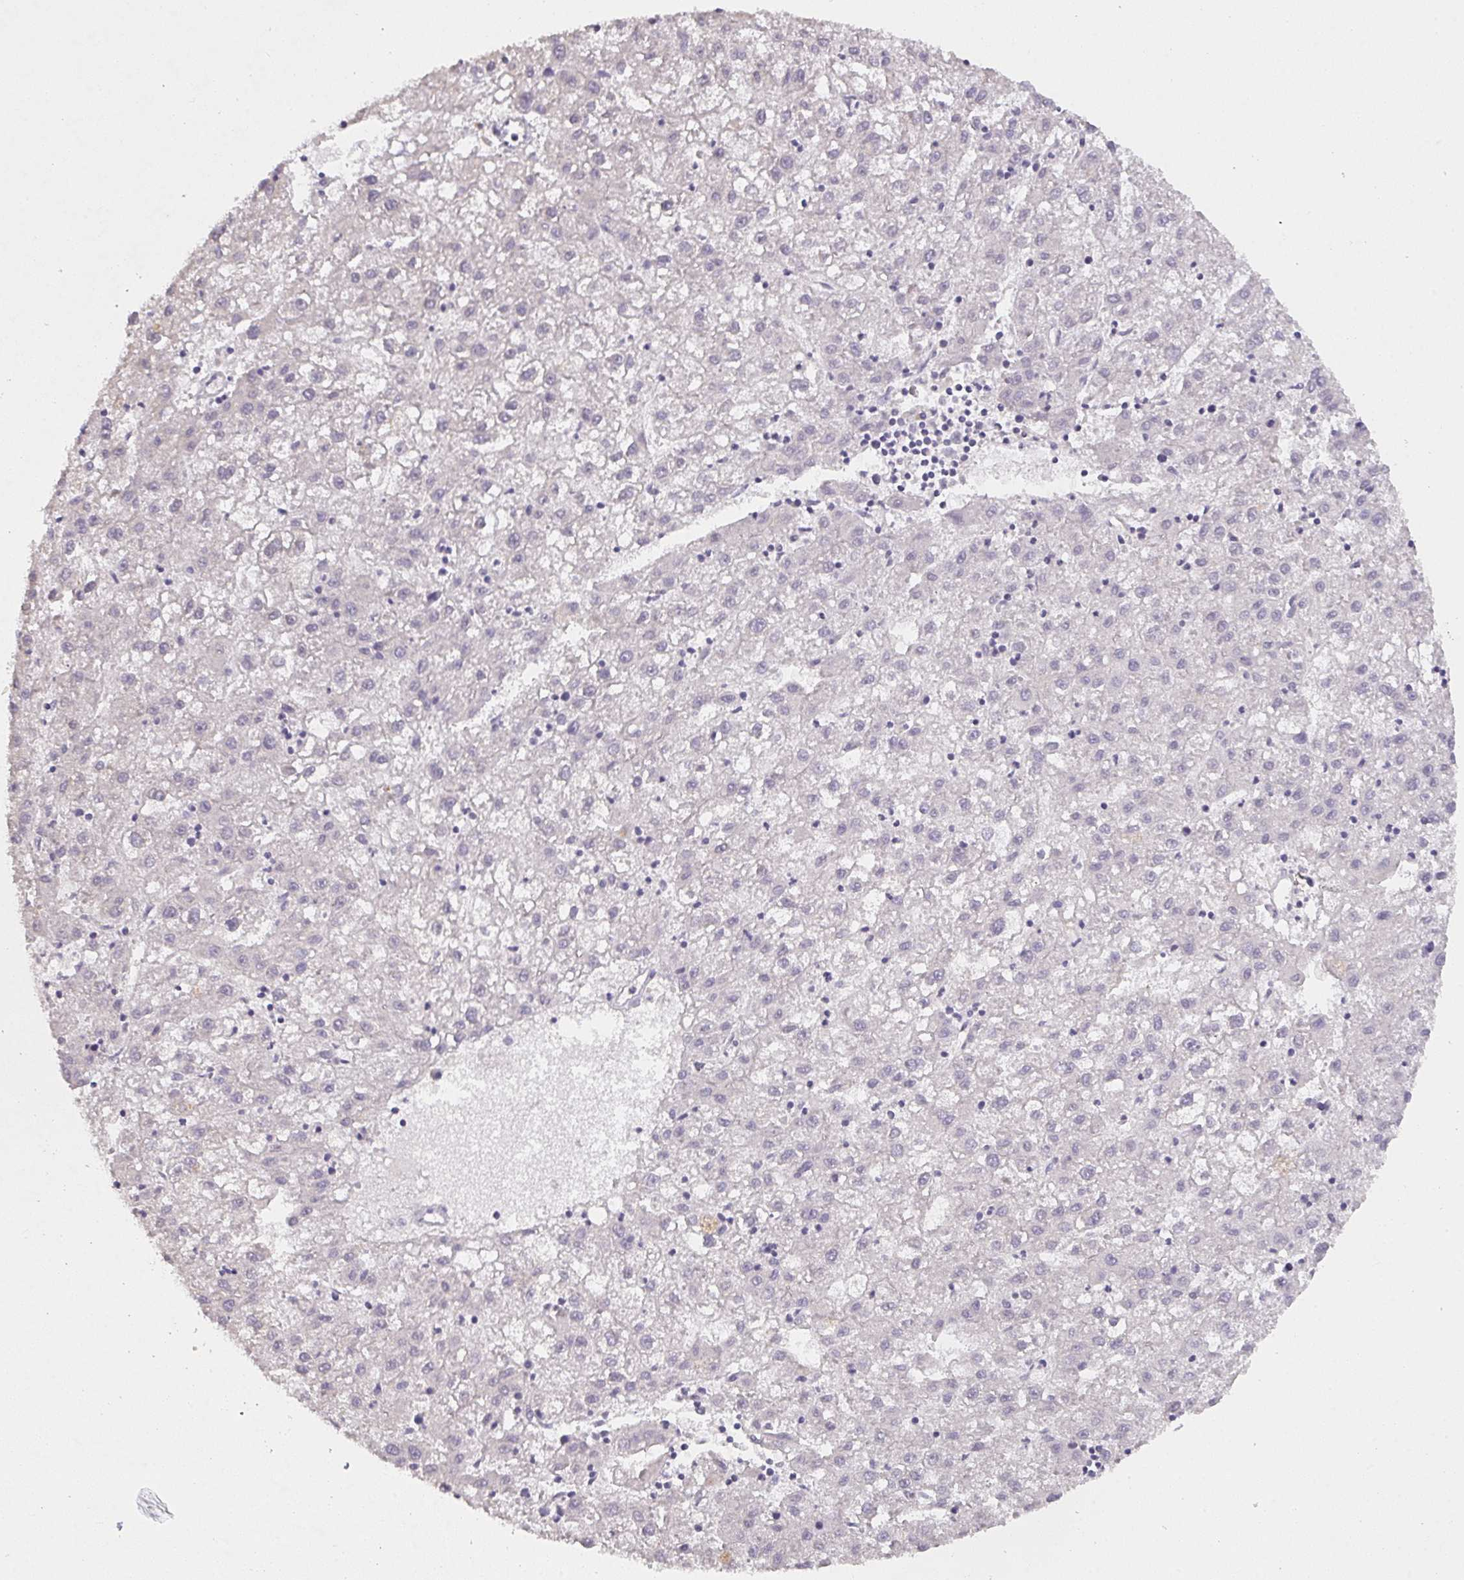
{"staining": {"intensity": "negative", "quantity": "none", "location": "none"}, "tissue": "liver cancer", "cell_type": "Tumor cells", "image_type": "cancer", "snomed": [{"axis": "morphology", "description": "Carcinoma, Hepatocellular, NOS"}, {"axis": "topography", "description": "Liver"}], "caption": "DAB immunohistochemical staining of liver hepatocellular carcinoma demonstrates no significant positivity in tumor cells.", "gene": "TMEM219", "patient": {"sex": "male", "age": 72}}